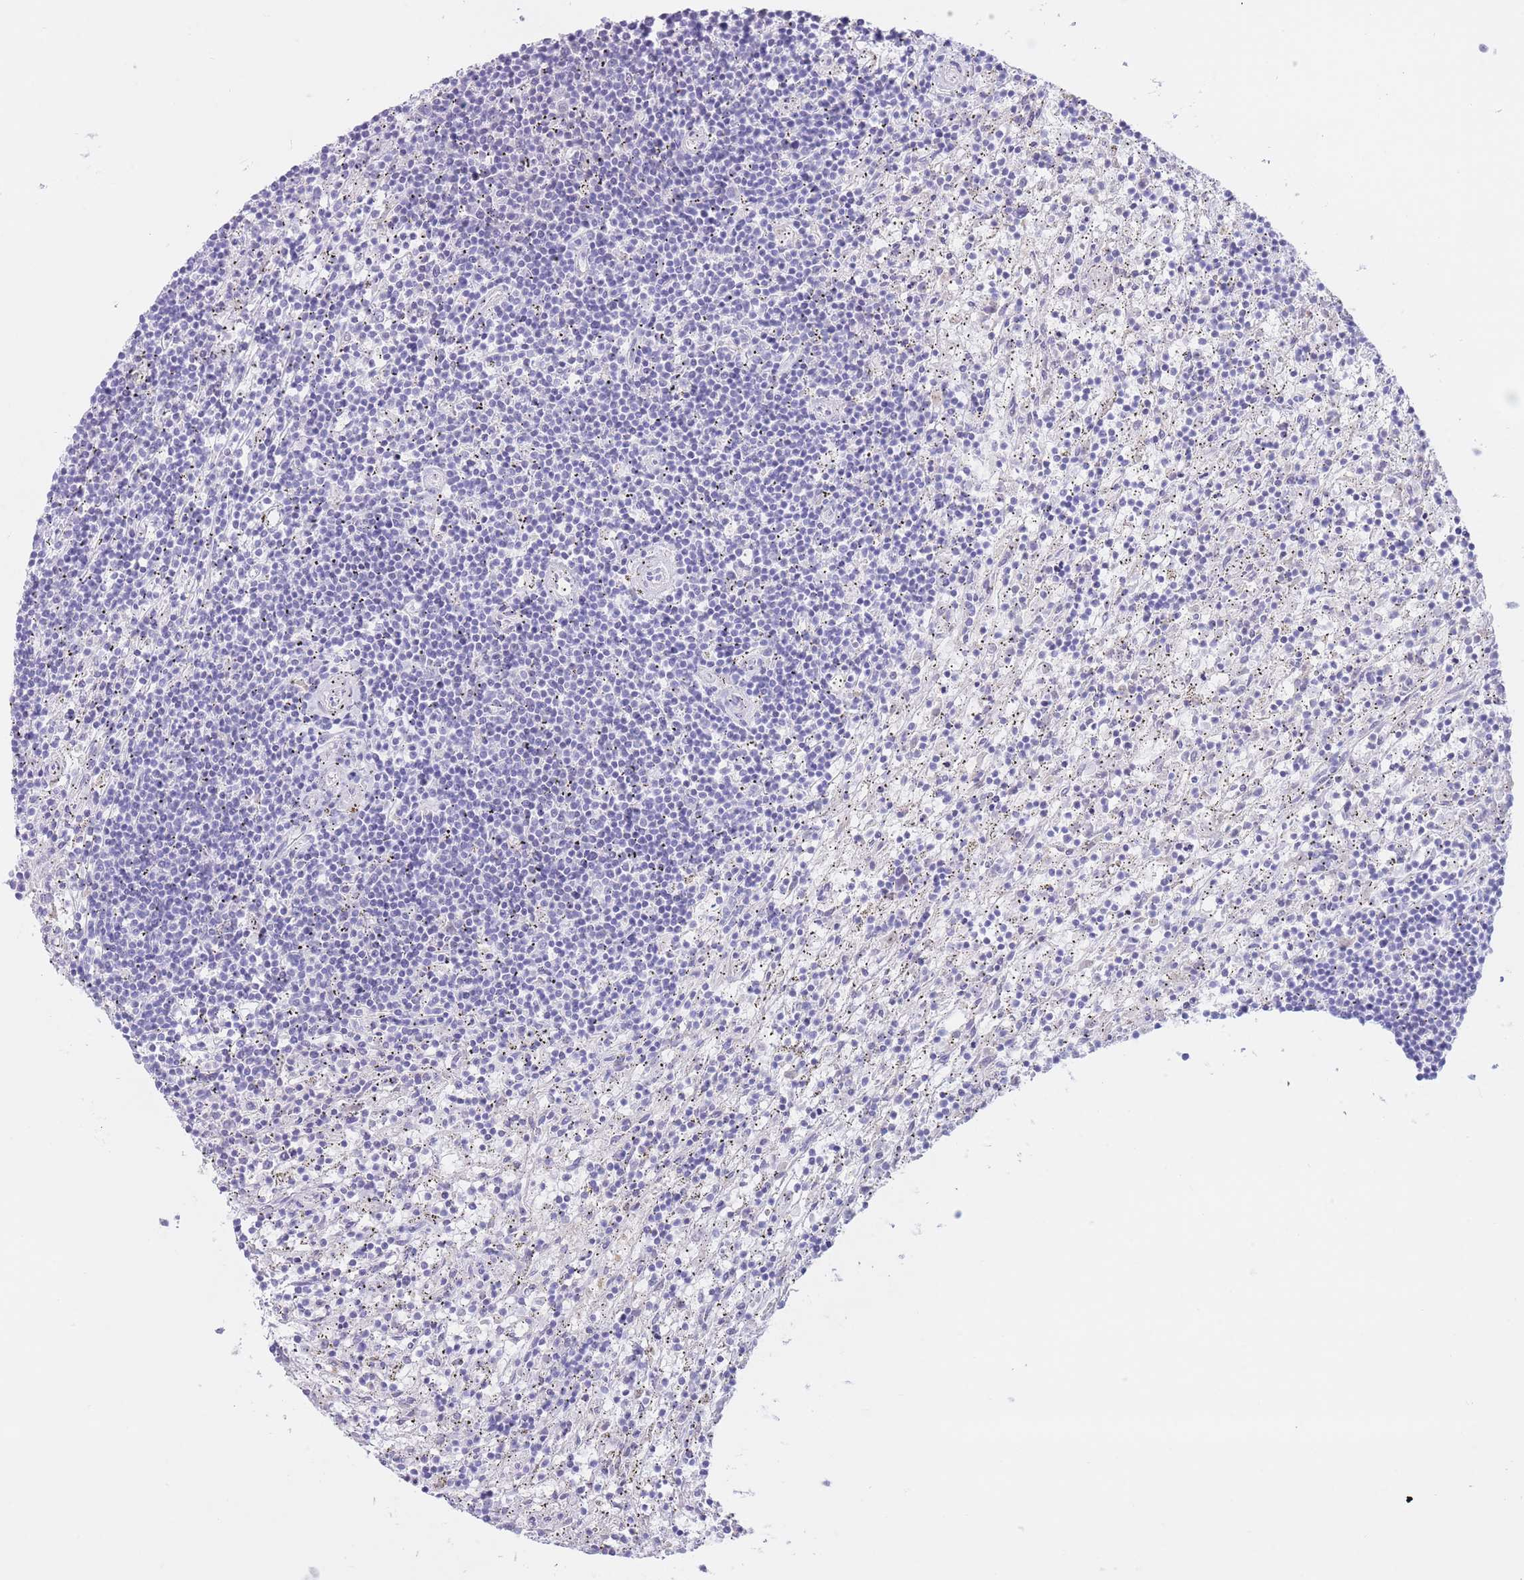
{"staining": {"intensity": "negative", "quantity": "none", "location": "none"}, "tissue": "lymphoma", "cell_type": "Tumor cells", "image_type": "cancer", "snomed": [{"axis": "morphology", "description": "Malignant lymphoma, non-Hodgkin's type, Low grade"}, {"axis": "topography", "description": "Spleen"}], "caption": "Histopathology image shows no protein expression in tumor cells of lymphoma tissue. Nuclei are stained in blue.", "gene": "FAH", "patient": {"sex": "male", "age": 76}}